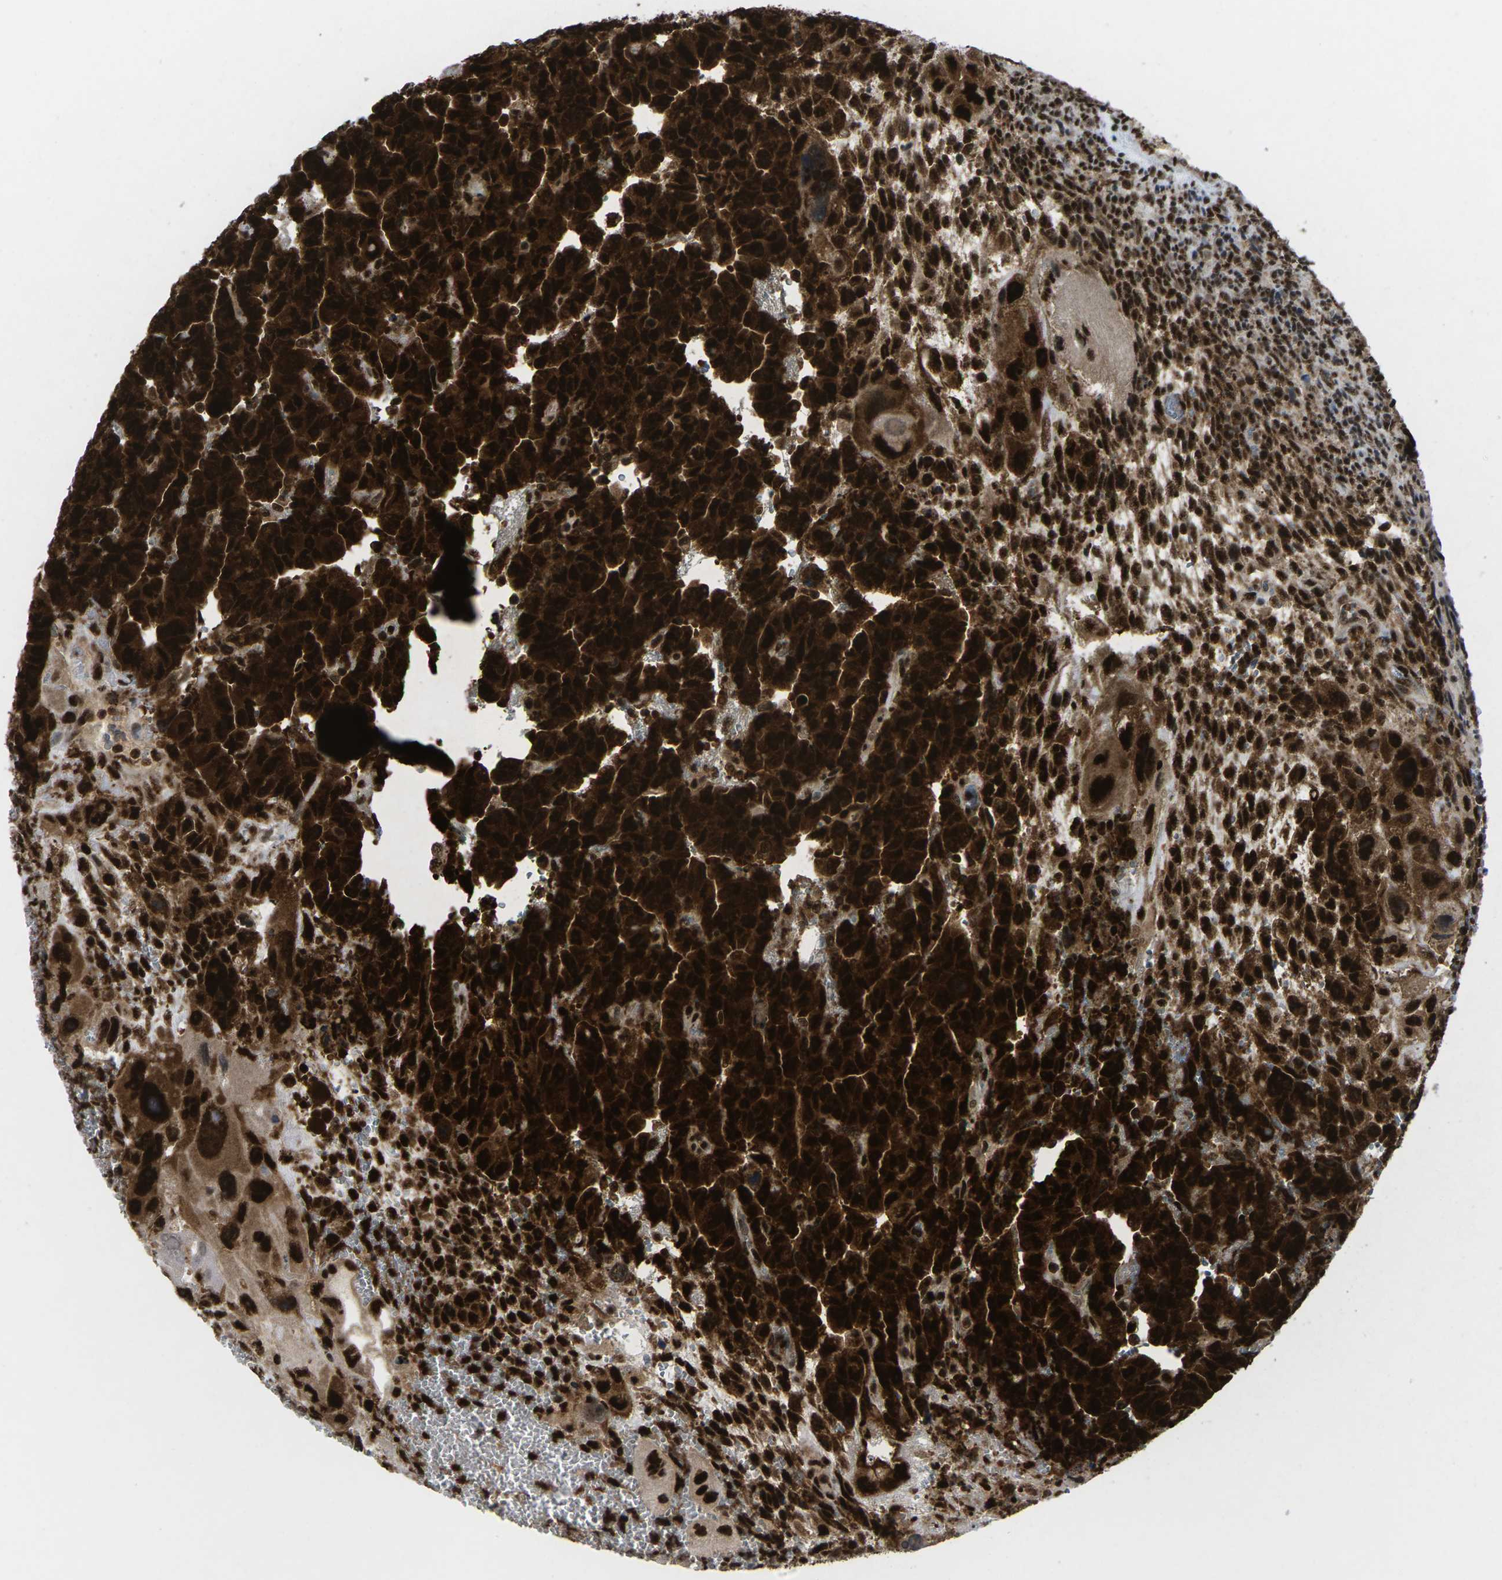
{"staining": {"intensity": "strong", "quantity": ">75%", "location": "cytoplasmic/membranous,nuclear"}, "tissue": "testis cancer", "cell_type": "Tumor cells", "image_type": "cancer", "snomed": [{"axis": "morphology", "description": "Carcinoma, Embryonal, NOS"}, {"axis": "topography", "description": "Testis"}], "caption": "Immunohistochemistry (IHC) of testis cancer (embryonal carcinoma) exhibits high levels of strong cytoplasmic/membranous and nuclear expression in approximately >75% of tumor cells.", "gene": "MAGOH", "patient": {"sex": "male", "age": 28}}